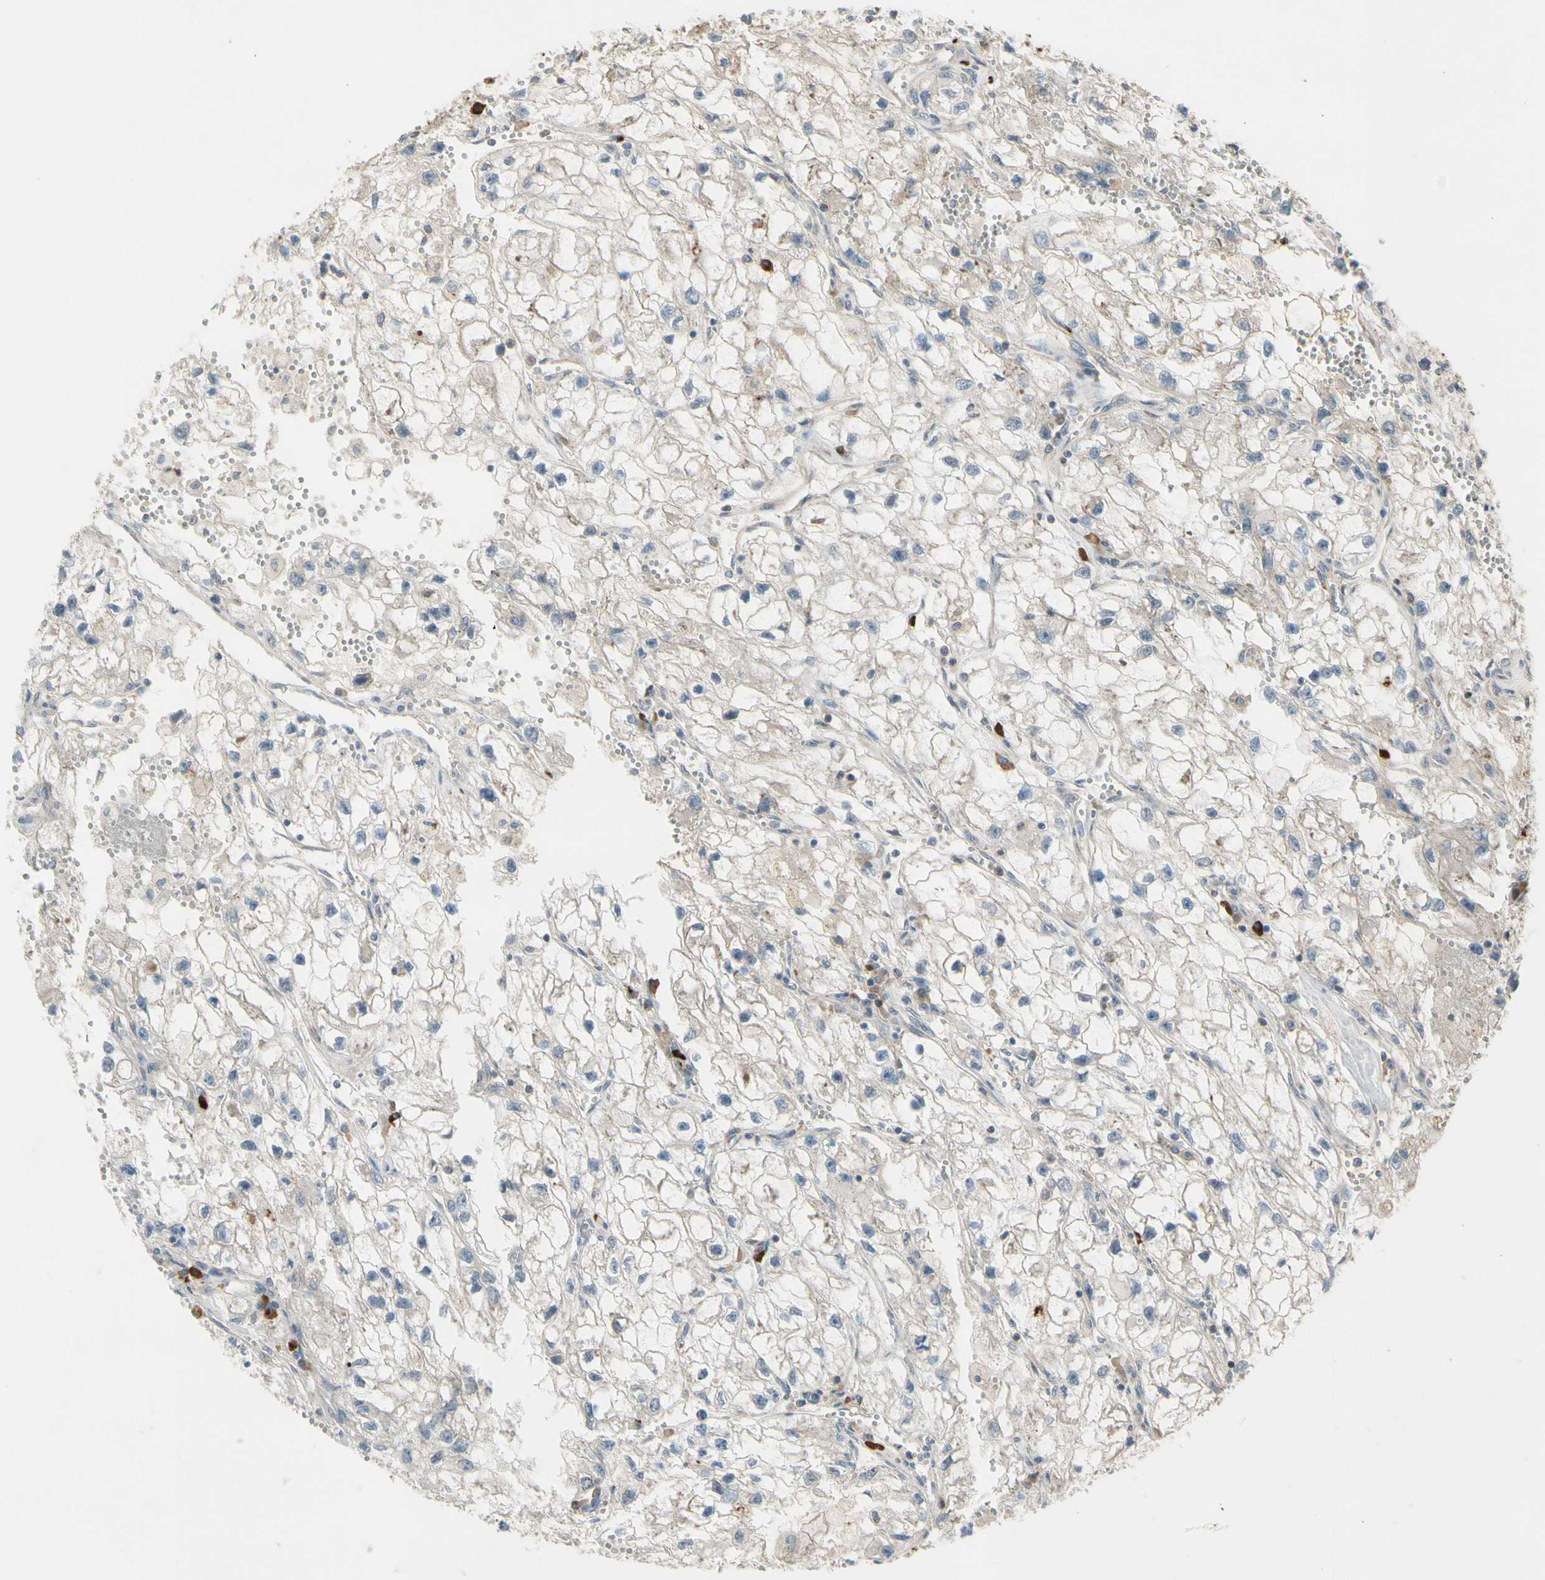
{"staining": {"intensity": "weak", "quantity": "<25%", "location": "cytoplasmic/membranous"}, "tissue": "renal cancer", "cell_type": "Tumor cells", "image_type": "cancer", "snomed": [{"axis": "morphology", "description": "Adenocarcinoma, NOS"}, {"axis": "topography", "description": "Kidney"}], "caption": "This is a image of IHC staining of adenocarcinoma (renal), which shows no staining in tumor cells.", "gene": "GALNT5", "patient": {"sex": "female", "age": 70}}